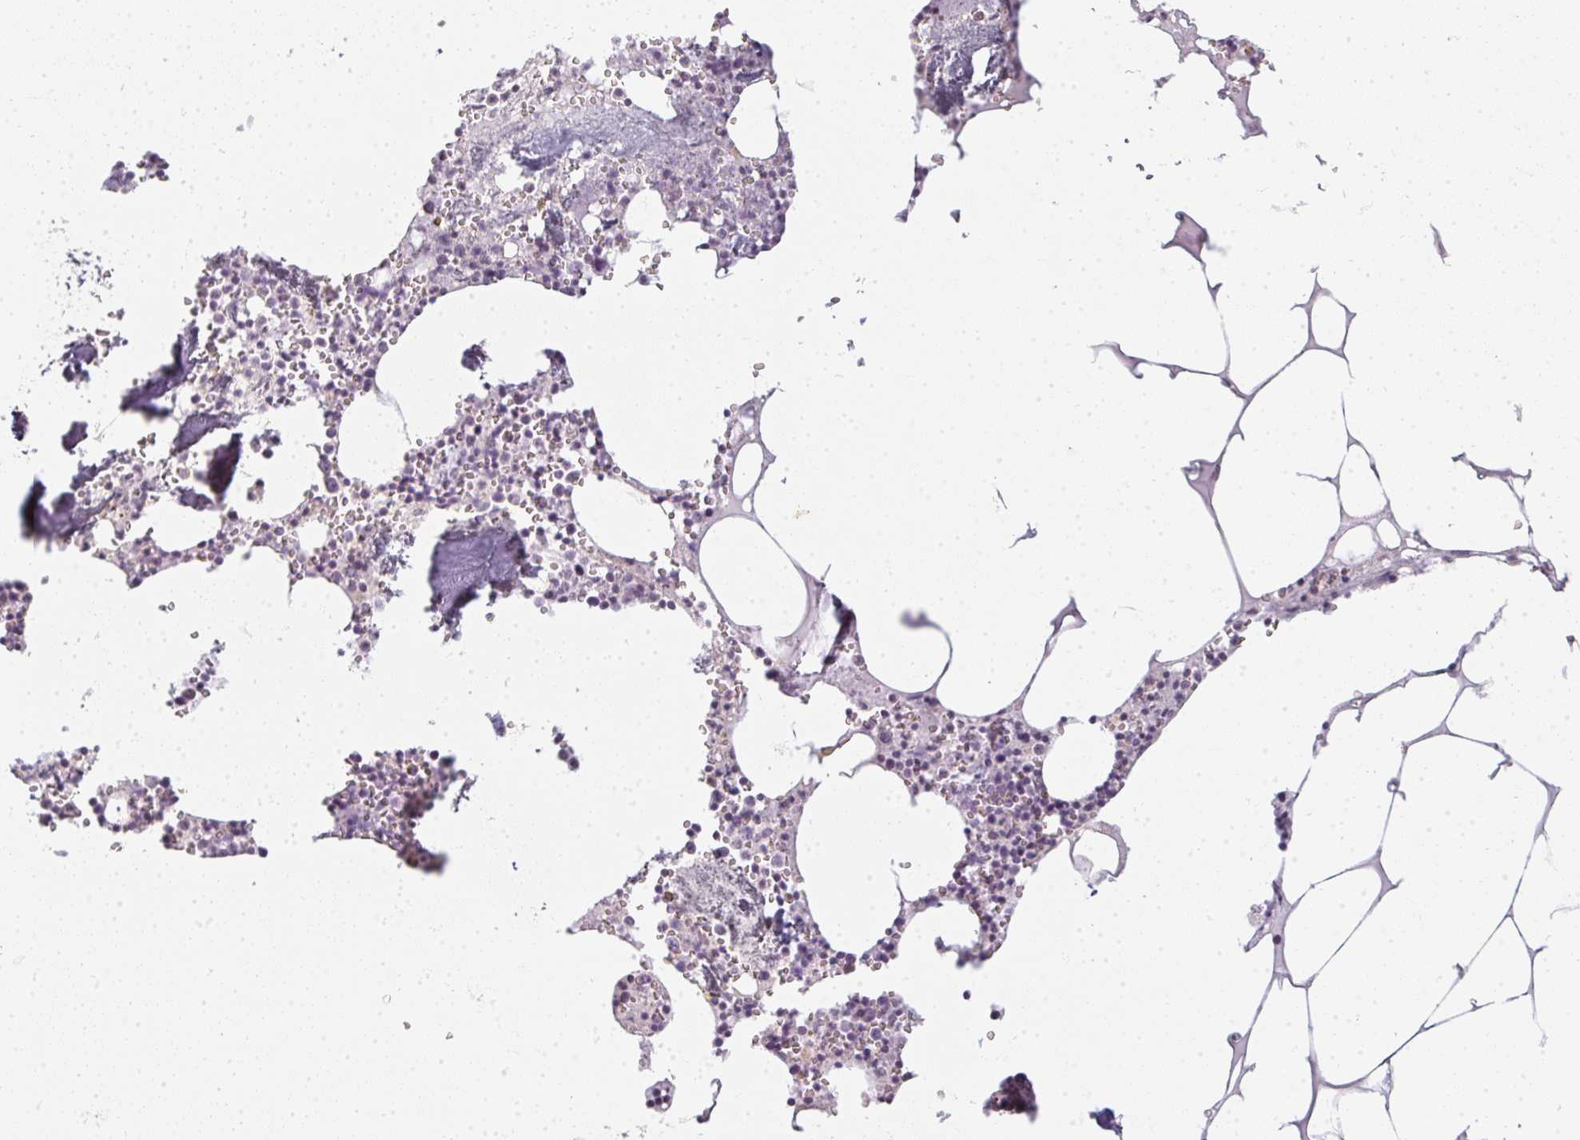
{"staining": {"intensity": "weak", "quantity": "<25%", "location": "nuclear"}, "tissue": "bone marrow", "cell_type": "Hematopoietic cells", "image_type": "normal", "snomed": [{"axis": "morphology", "description": "Normal tissue, NOS"}, {"axis": "topography", "description": "Bone marrow"}], "caption": "The image demonstrates no significant staining in hematopoietic cells of bone marrow.", "gene": "RBBP6", "patient": {"sex": "male", "age": 54}}